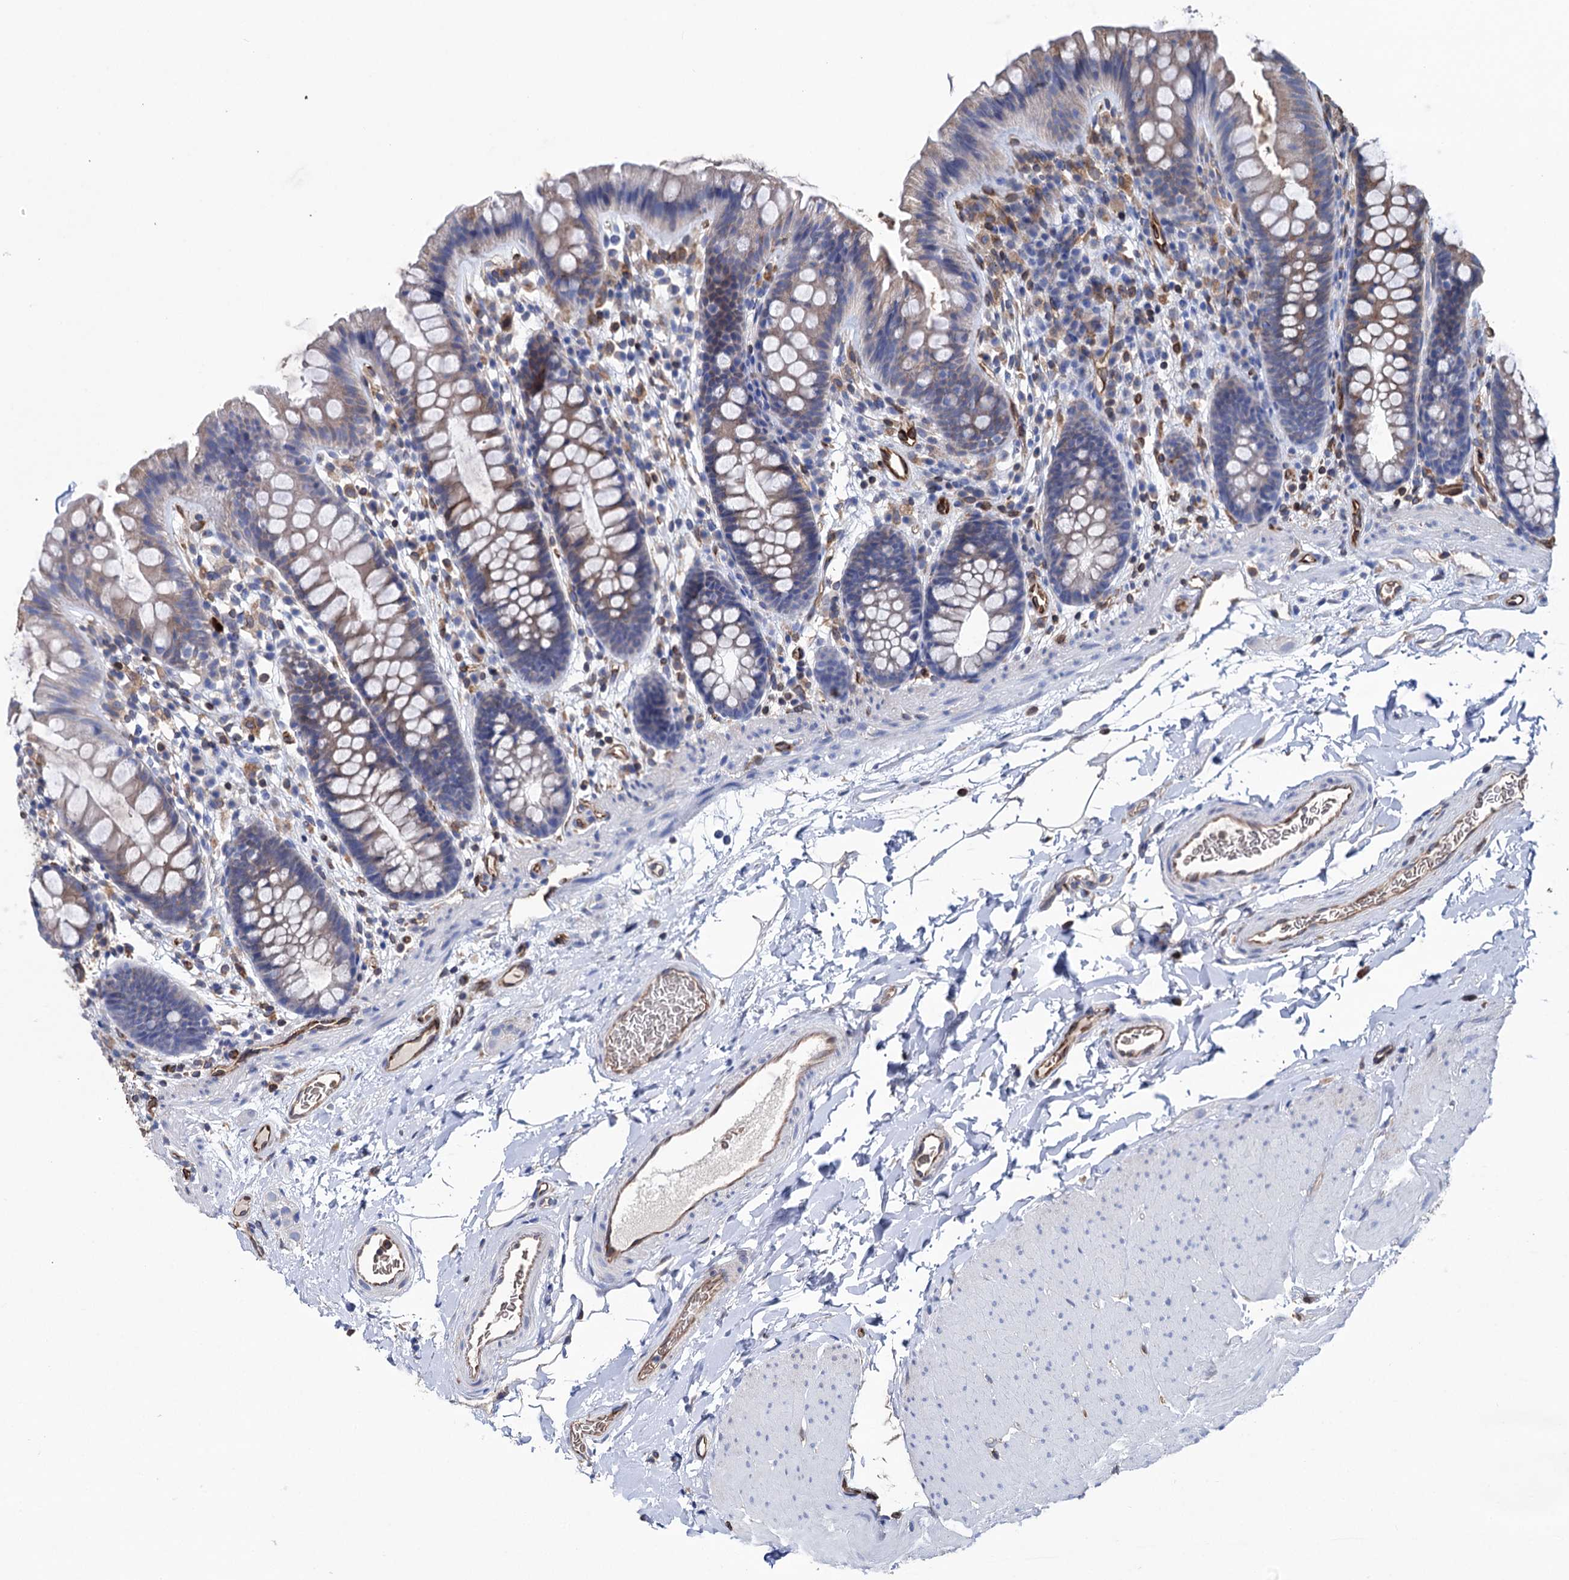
{"staining": {"intensity": "moderate", "quantity": ">75%", "location": "cytoplasmic/membranous"}, "tissue": "colon", "cell_type": "Endothelial cells", "image_type": "normal", "snomed": [{"axis": "morphology", "description": "Normal tissue, NOS"}, {"axis": "topography", "description": "Colon"}], "caption": "High-magnification brightfield microscopy of normal colon stained with DAB (brown) and counterstained with hematoxylin (blue). endothelial cells exhibit moderate cytoplasmic/membranous staining is present in approximately>75% of cells.", "gene": "STING1", "patient": {"sex": "female", "age": 62}}